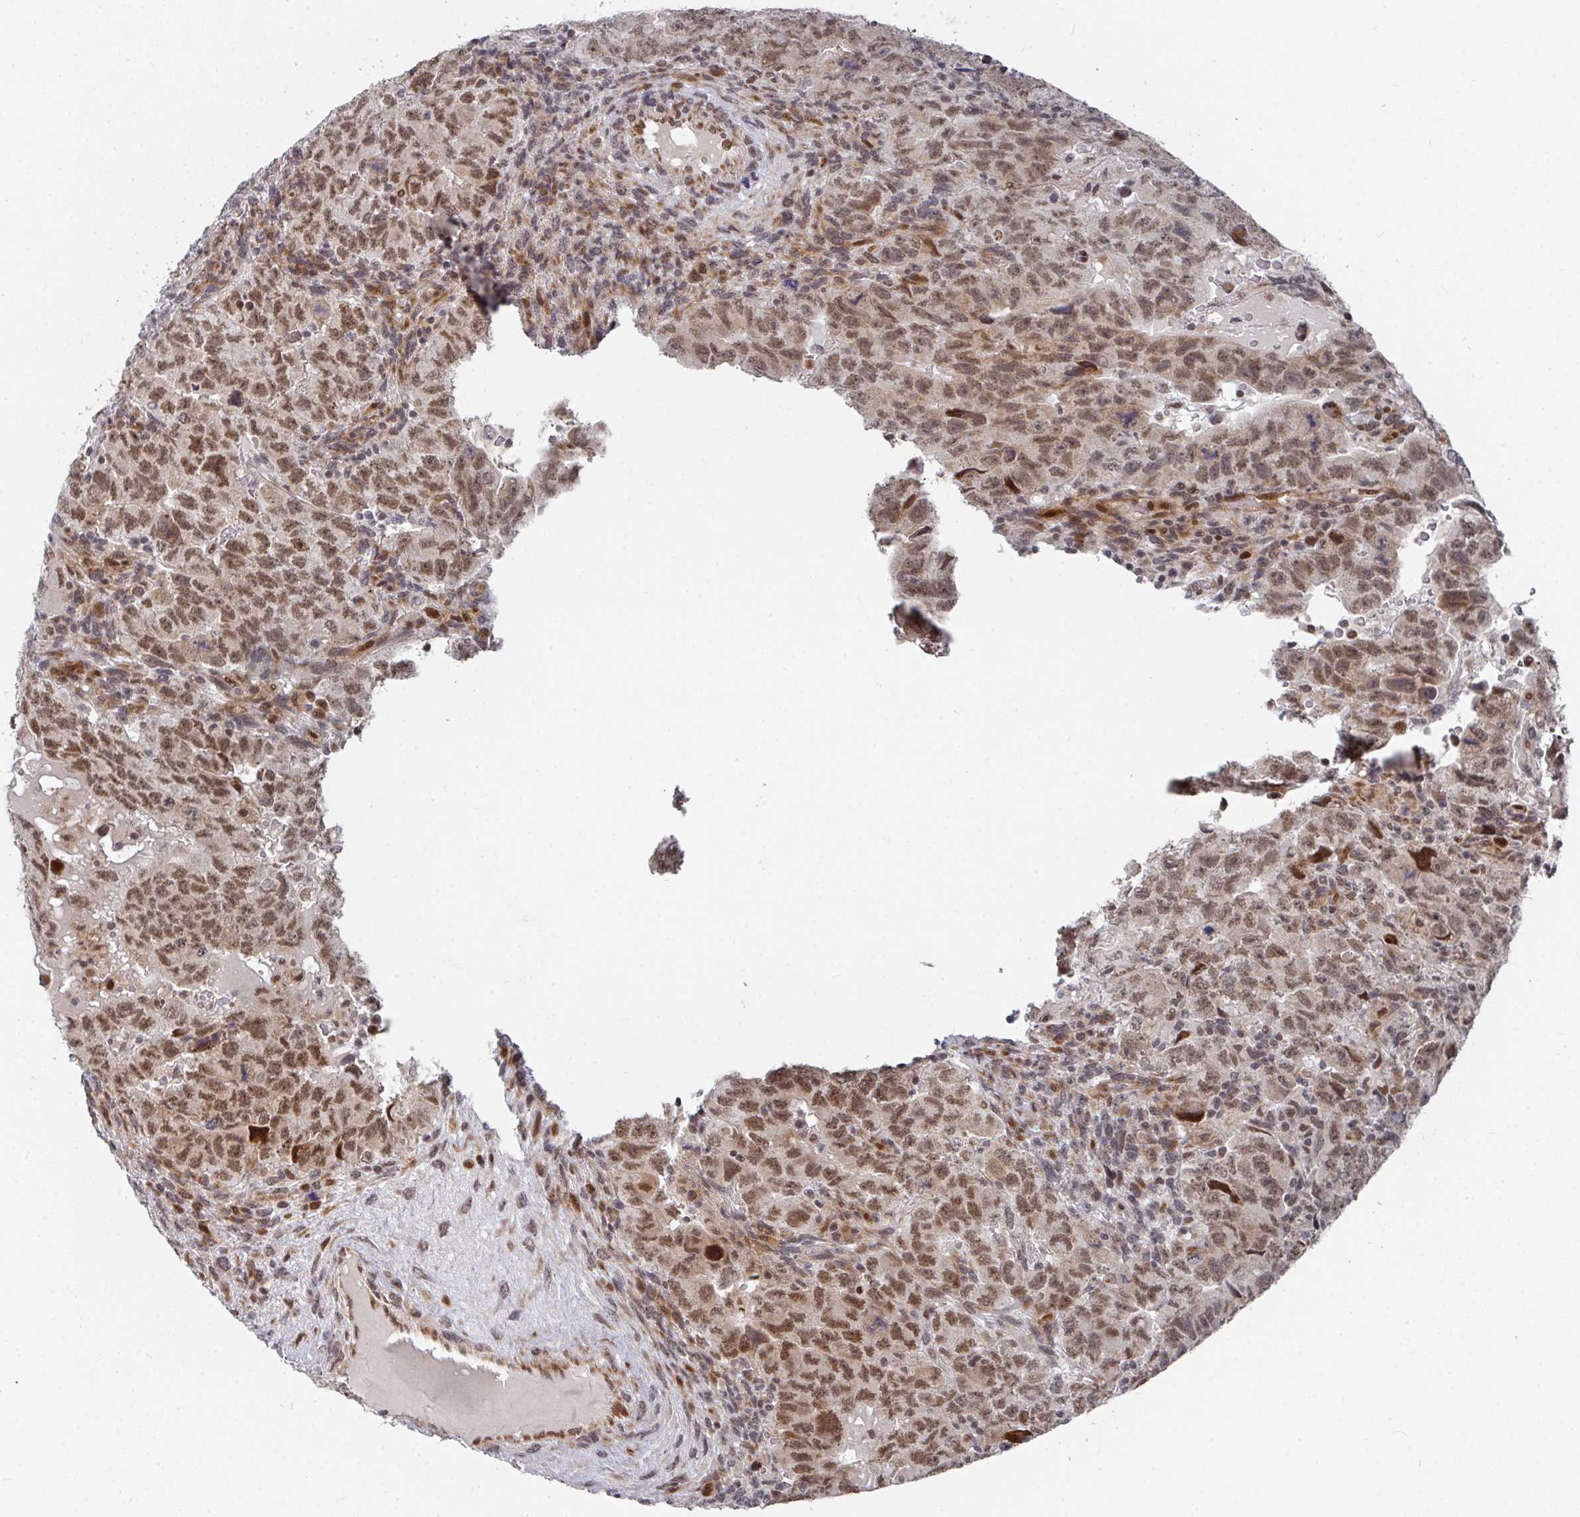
{"staining": {"intensity": "moderate", "quantity": ">75%", "location": "nuclear"}, "tissue": "testis cancer", "cell_type": "Tumor cells", "image_type": "cancer", "snomed": [{"axis": "morphology", "description": "Carcinoma, Embryonal, NOS"}, {"axis": "topography", "description": "Testis"}], "caption": "DAB (3,3'-diaminobenzidine) immunohistochemical staining of human embryonal carcinoma (testis) displays moderate nuclear protein staining in about >75% of tumor cells. The staining was performed using DAB (3,3'-diaminobenzidine), with brown indicating positive protein expression. Nuclei are stained blue with hematoxylin.", "gene": "RBBP5", "patient": {"sex": "male", "age": 24}}